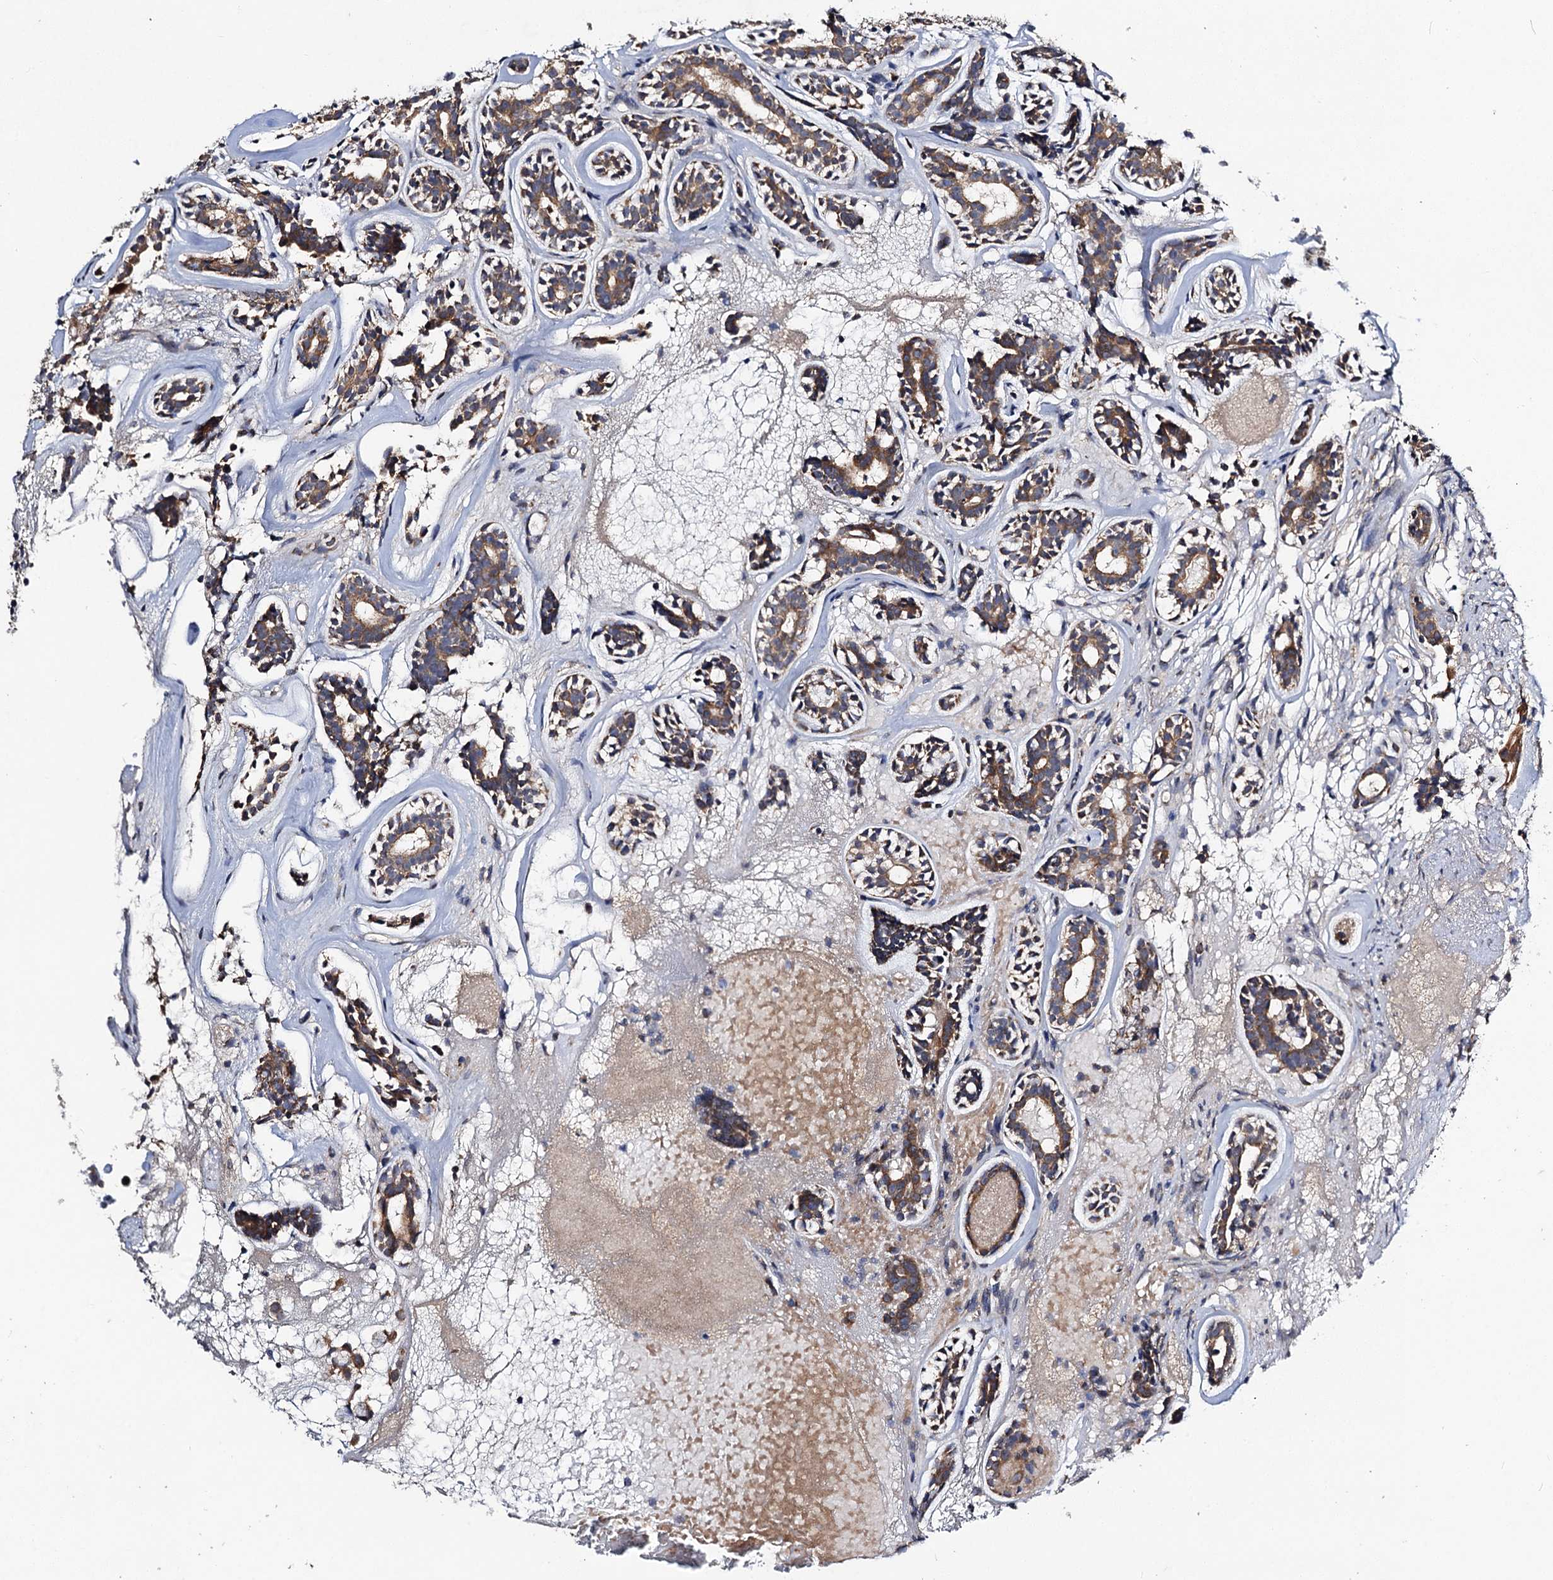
{"staining": {"intensity": "moderate", "quantity": "25%-75%", "location": "cytoplasmic/membranous"}, "tissue": "head and neck cancer", "cell_type": "Tumor cells", "image_type": "cancer", "snomed": [{"axis": "morphology", "description": "Adenocarcinoma, NOS"}, {"axis": "topography", "description": "Subcutis"}, {"axis": "topography", "description": "Head-Neck"}], "caption": "The micrograph demonstrates a brown stain indicating the presence of a protein in the cytoplasmic/membranous of tumor cells in adenocarcinoma (head and neck). The staining was performed using DAB to visualize the protein expression in brown, while the nuclei were stained in blue with hematoxylin (Magnification: 20x).", "gene": "VPS37D", "patient": {"sex": "female", "age": 73}}